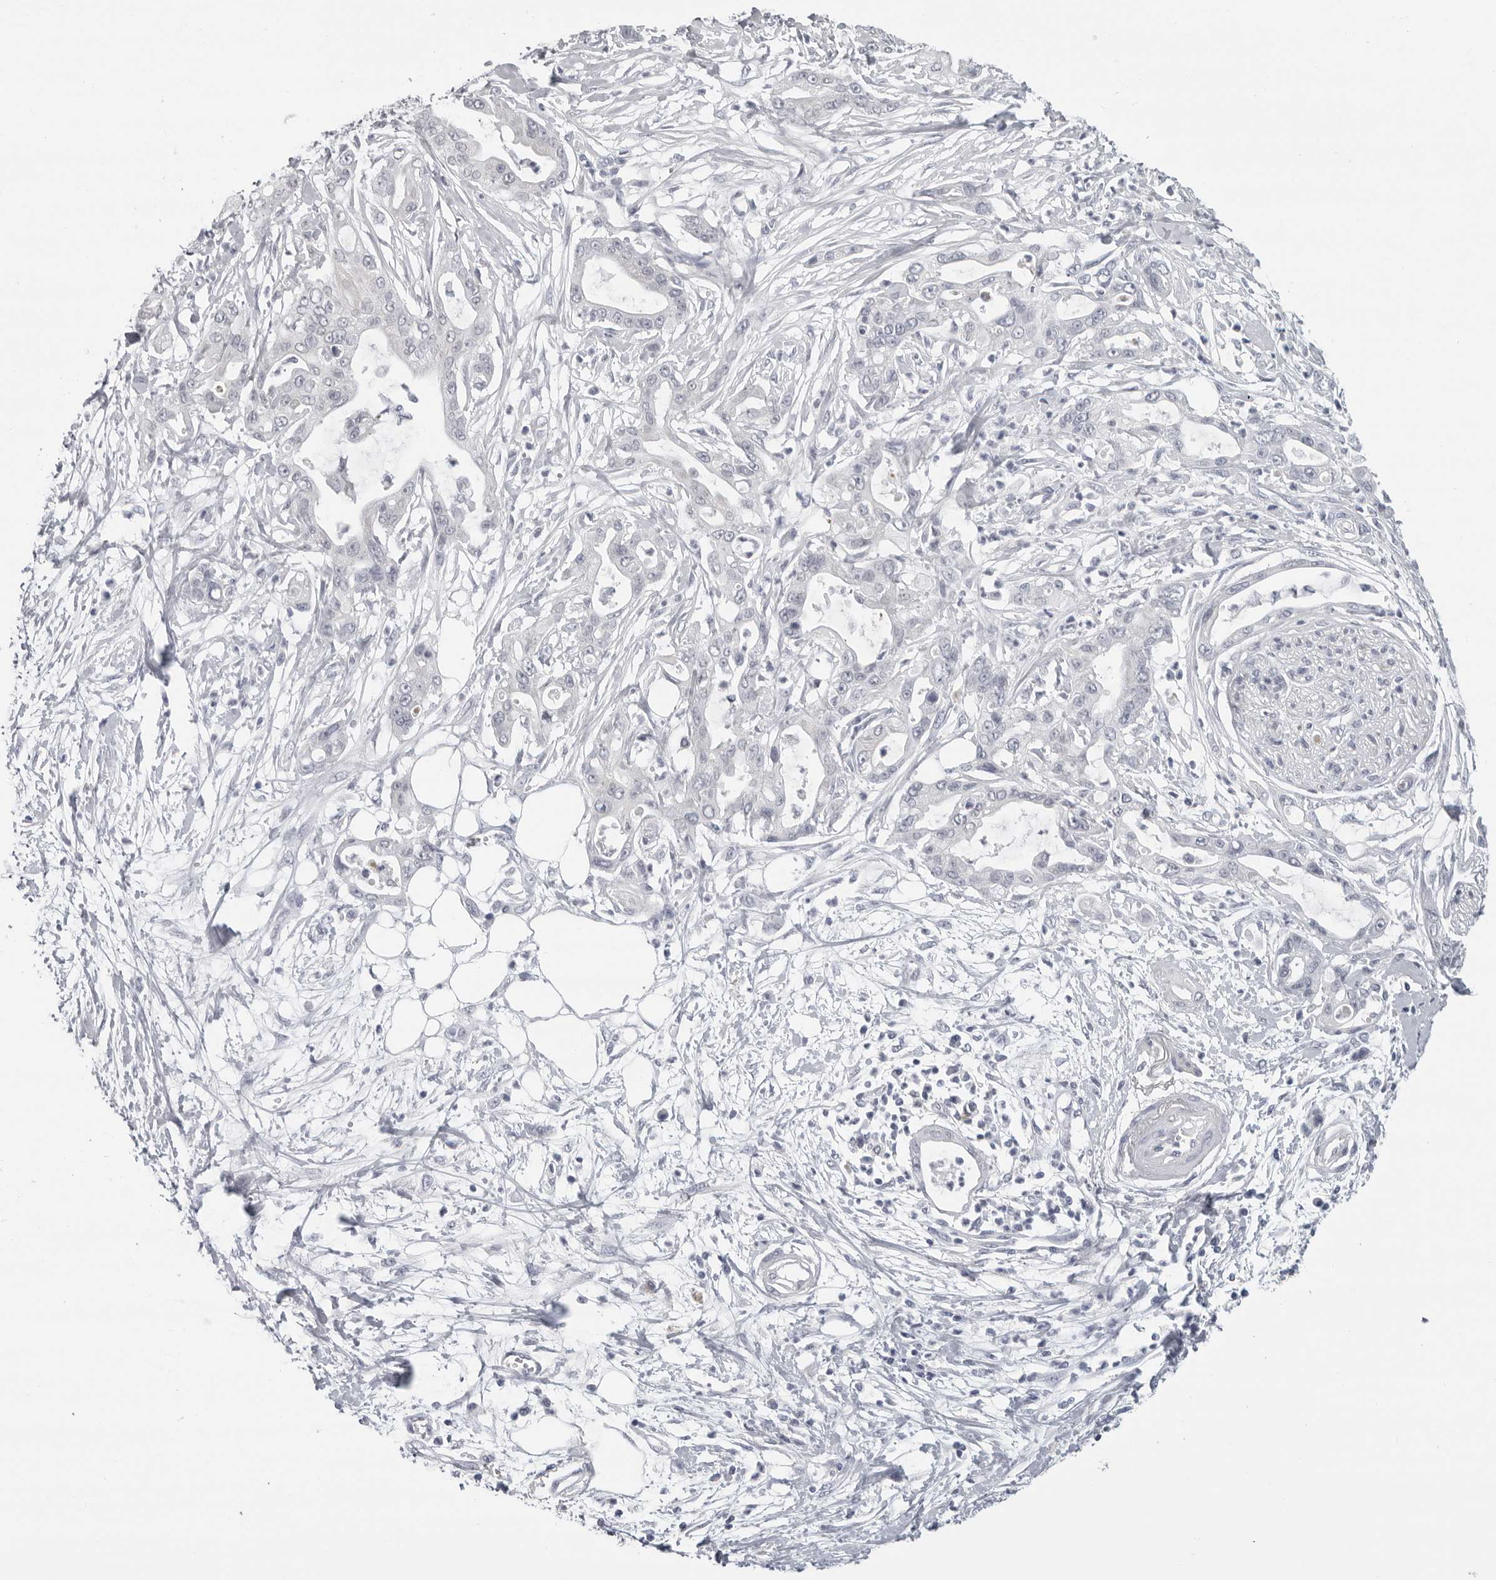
{"staining": {"intensity": "negative", "quantity": "none", "location": "none"}, "tissue": "pancreatic cancer", "cell_type": "Tumor cells", "image_type": "cancer", "snomed": [{"axis": "morphology", "description": "Adenocarcinoma, NOS"}, {"axis": "topography", "description": "Pancreas"}], "caption": "Immunohistochemistry histopathology image of neoplastic tissue: adenocarcinoma (pancreatic) stained with DAB demonstrates no significant protein expression in tumor cells.", "gene": "OPLAH", "patient": {"sex": "male", "age": 68}}